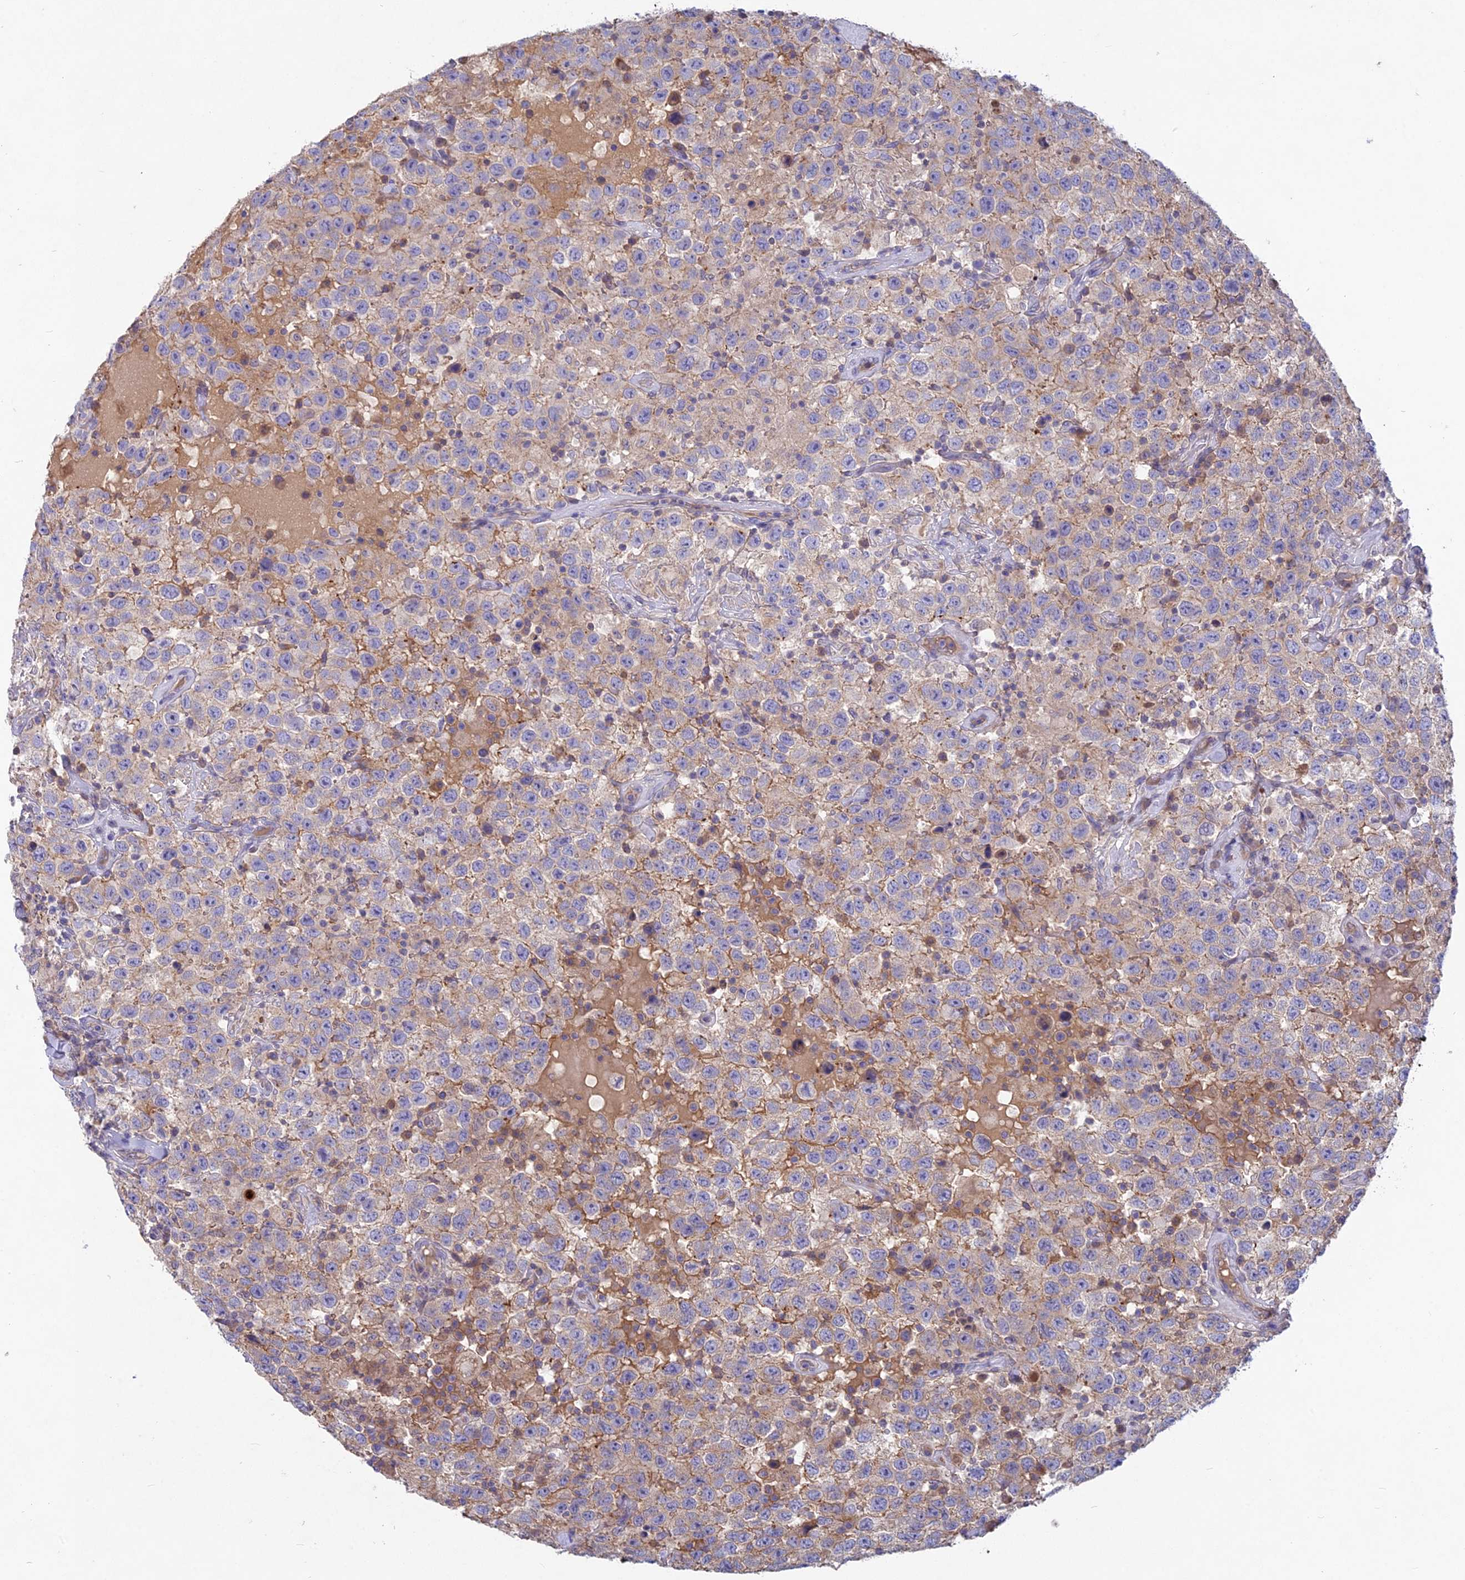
{"staining": {"intensity": "moderate", "quantity": "25%-75%", "location": "cytoplasmic/membranous"}, "tissue": "testis cancer", "cell_type": "Tumor cells", "image_type": "cancer", "snomed": [{"axis": "morphology", "description": "Seminoma, NOS"}, {"axis": "topography", "description": "Testis"}], "caption": "IHC micrograph of human testis cancer (seminoma) stained for a protein (brown), which demonstrates medium levels of moderate cytoplasmic/membranous positivity in about 25%-75% of tumor cells.", "gene": "PZP", "patient": {"sex": "male", "age": 41}}